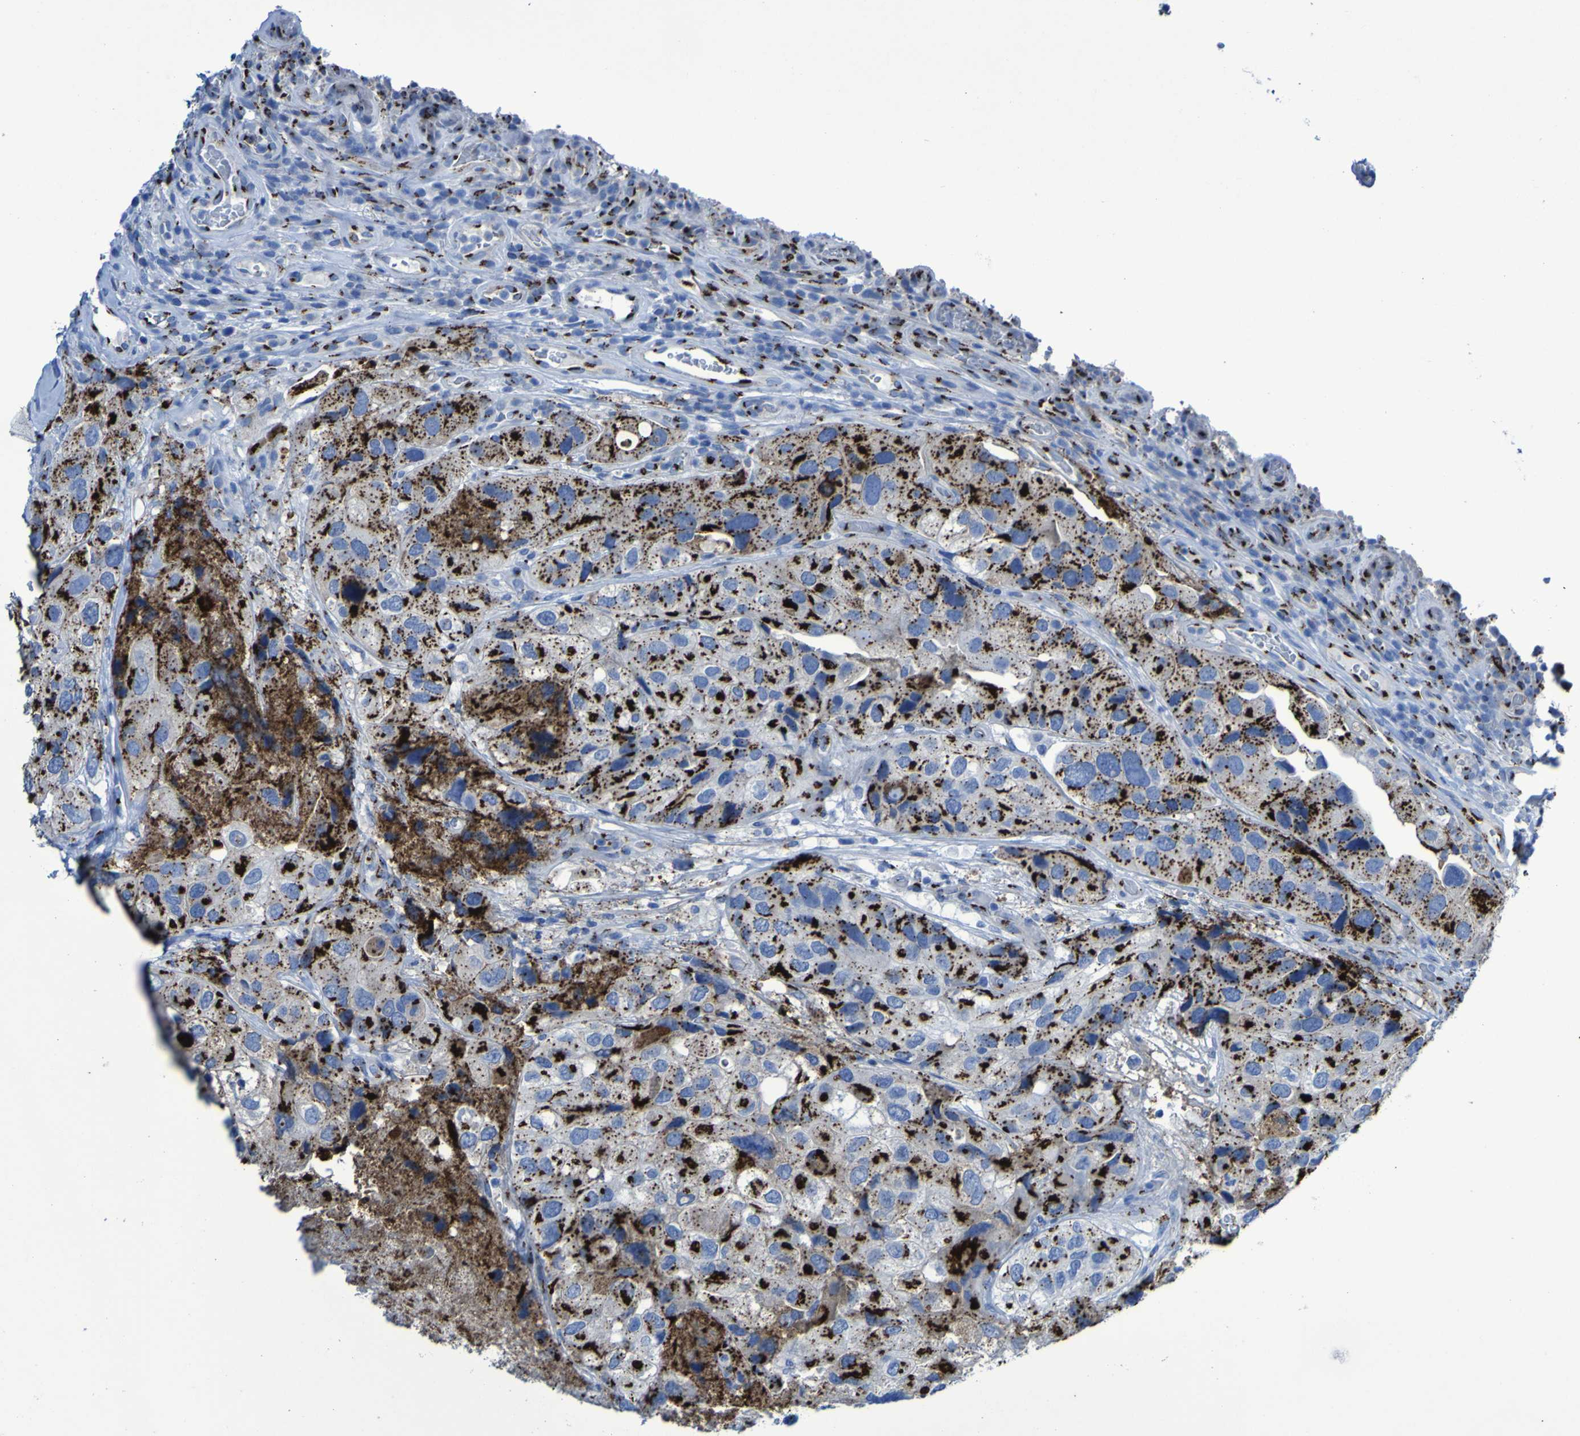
{"staining": {"intensity": "strong", "quantity": ">75%", "location": "cytoplasmic/membranous"}, "tissue": "urothelial cancer", "cell_type": "Tumor cells", "image_type": "cancer", "snomed": [{"axis": "morphology", "description": "Urothelial carcinoma, High grade"}, {"axis": "topography", "description": "Urinary bladder"}], "caption": "Strong cytoplasmic/membranous staining for a protein is seen in about >75% of tumor cells of urothelial cancer using immunohistochemistry (IHC).", "gene": "GOLM1", "patient": {"sex": "female", "age": 64}}